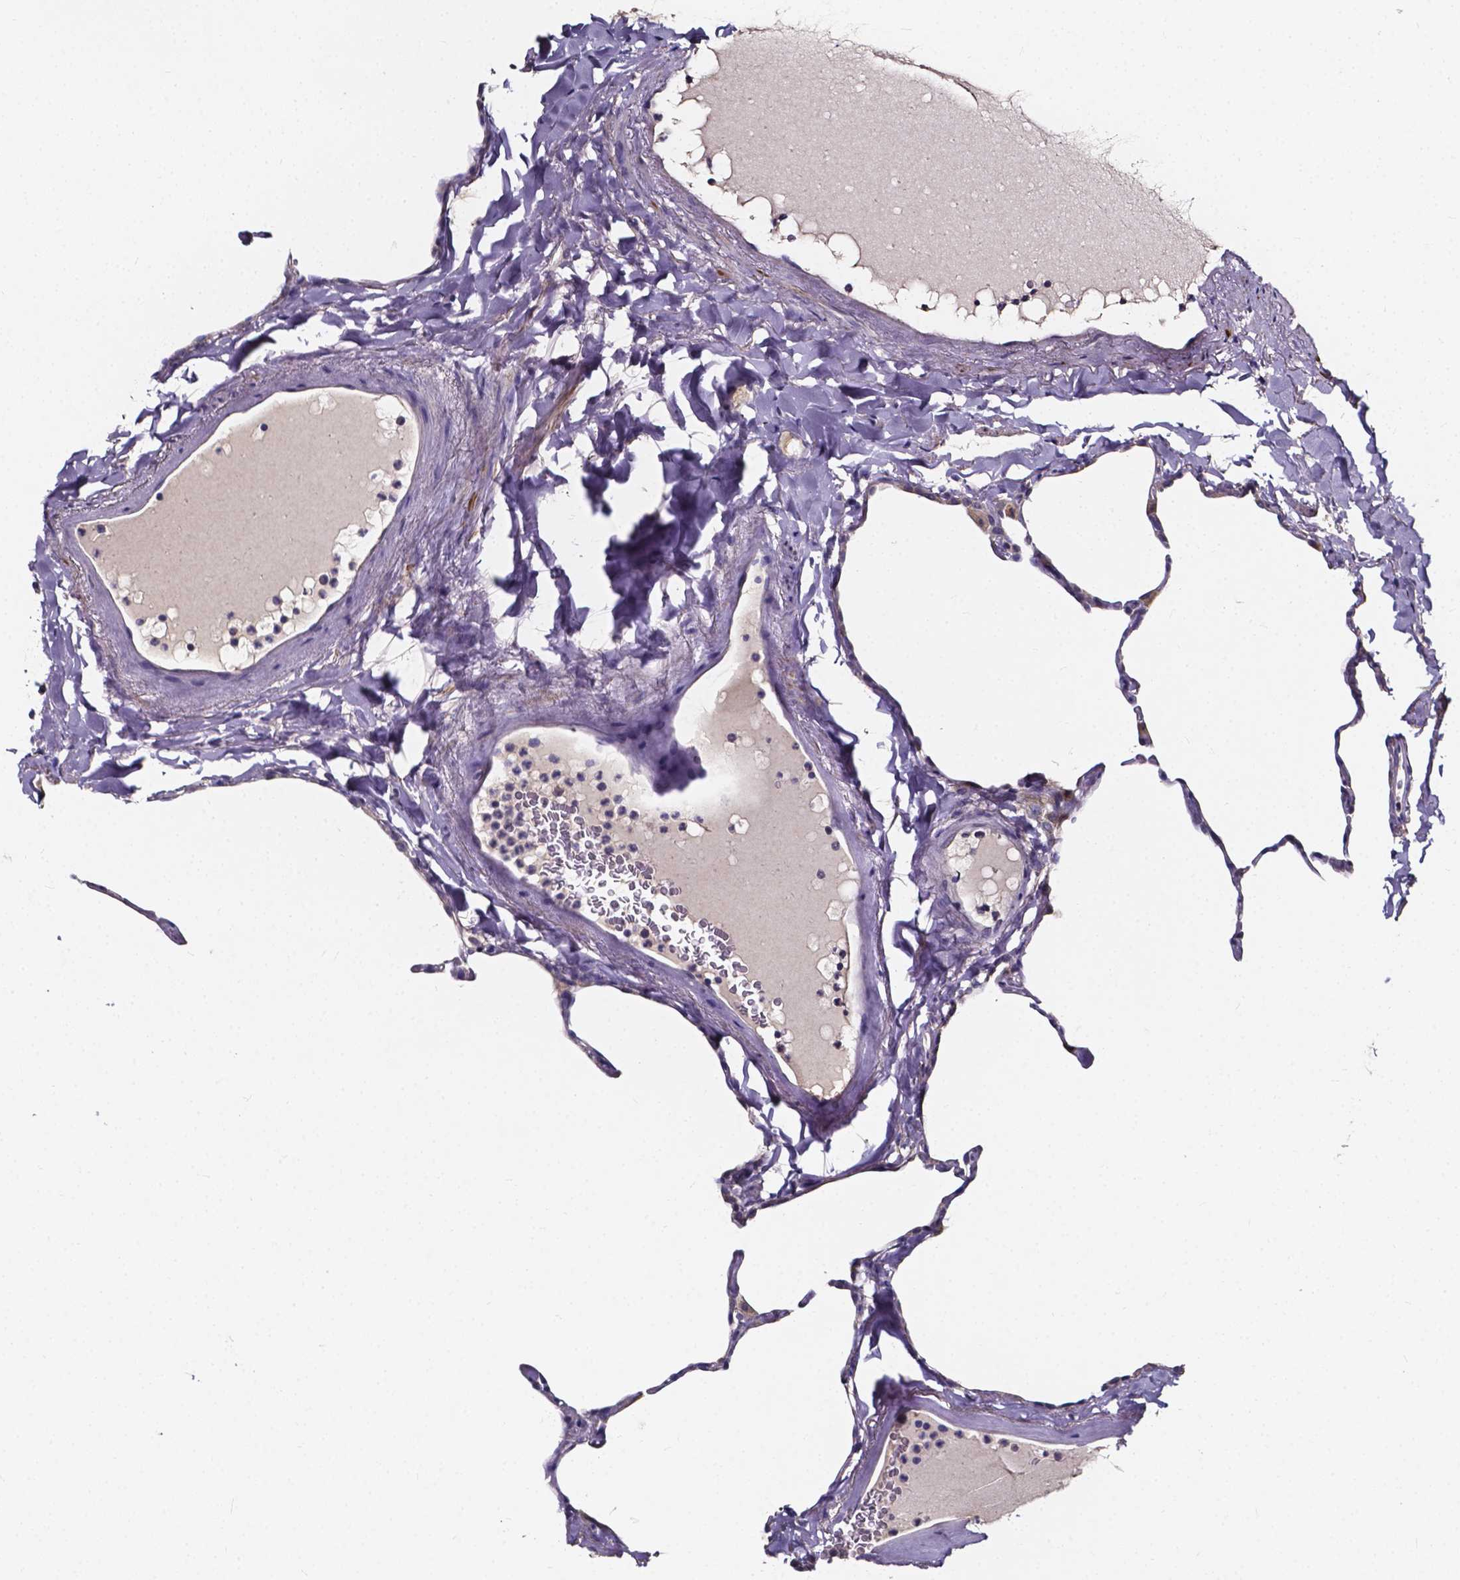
{"staining": {"intensity": "negative", "quantity": "none", "location": "none"}, "tissue": "lung", "cell_type": "Alveolar cells", "image_type": "normal", "snomed": [{"axis": "morphology", "description": "Normal tissue, NOS"}, {"axis": "topography", "description": "Lung"}], "caption": "There is no significant expression in alveolar cells of lung. The staining was performed using DAB (3,3'-diaminobenzidine) to visualize the protein expression in brown, while the nuclei were stained in blue with hematoxylin (Magnification: 20x).", "gene": "SPOCD1", "patient": {"sex": "male", "age": 65}}